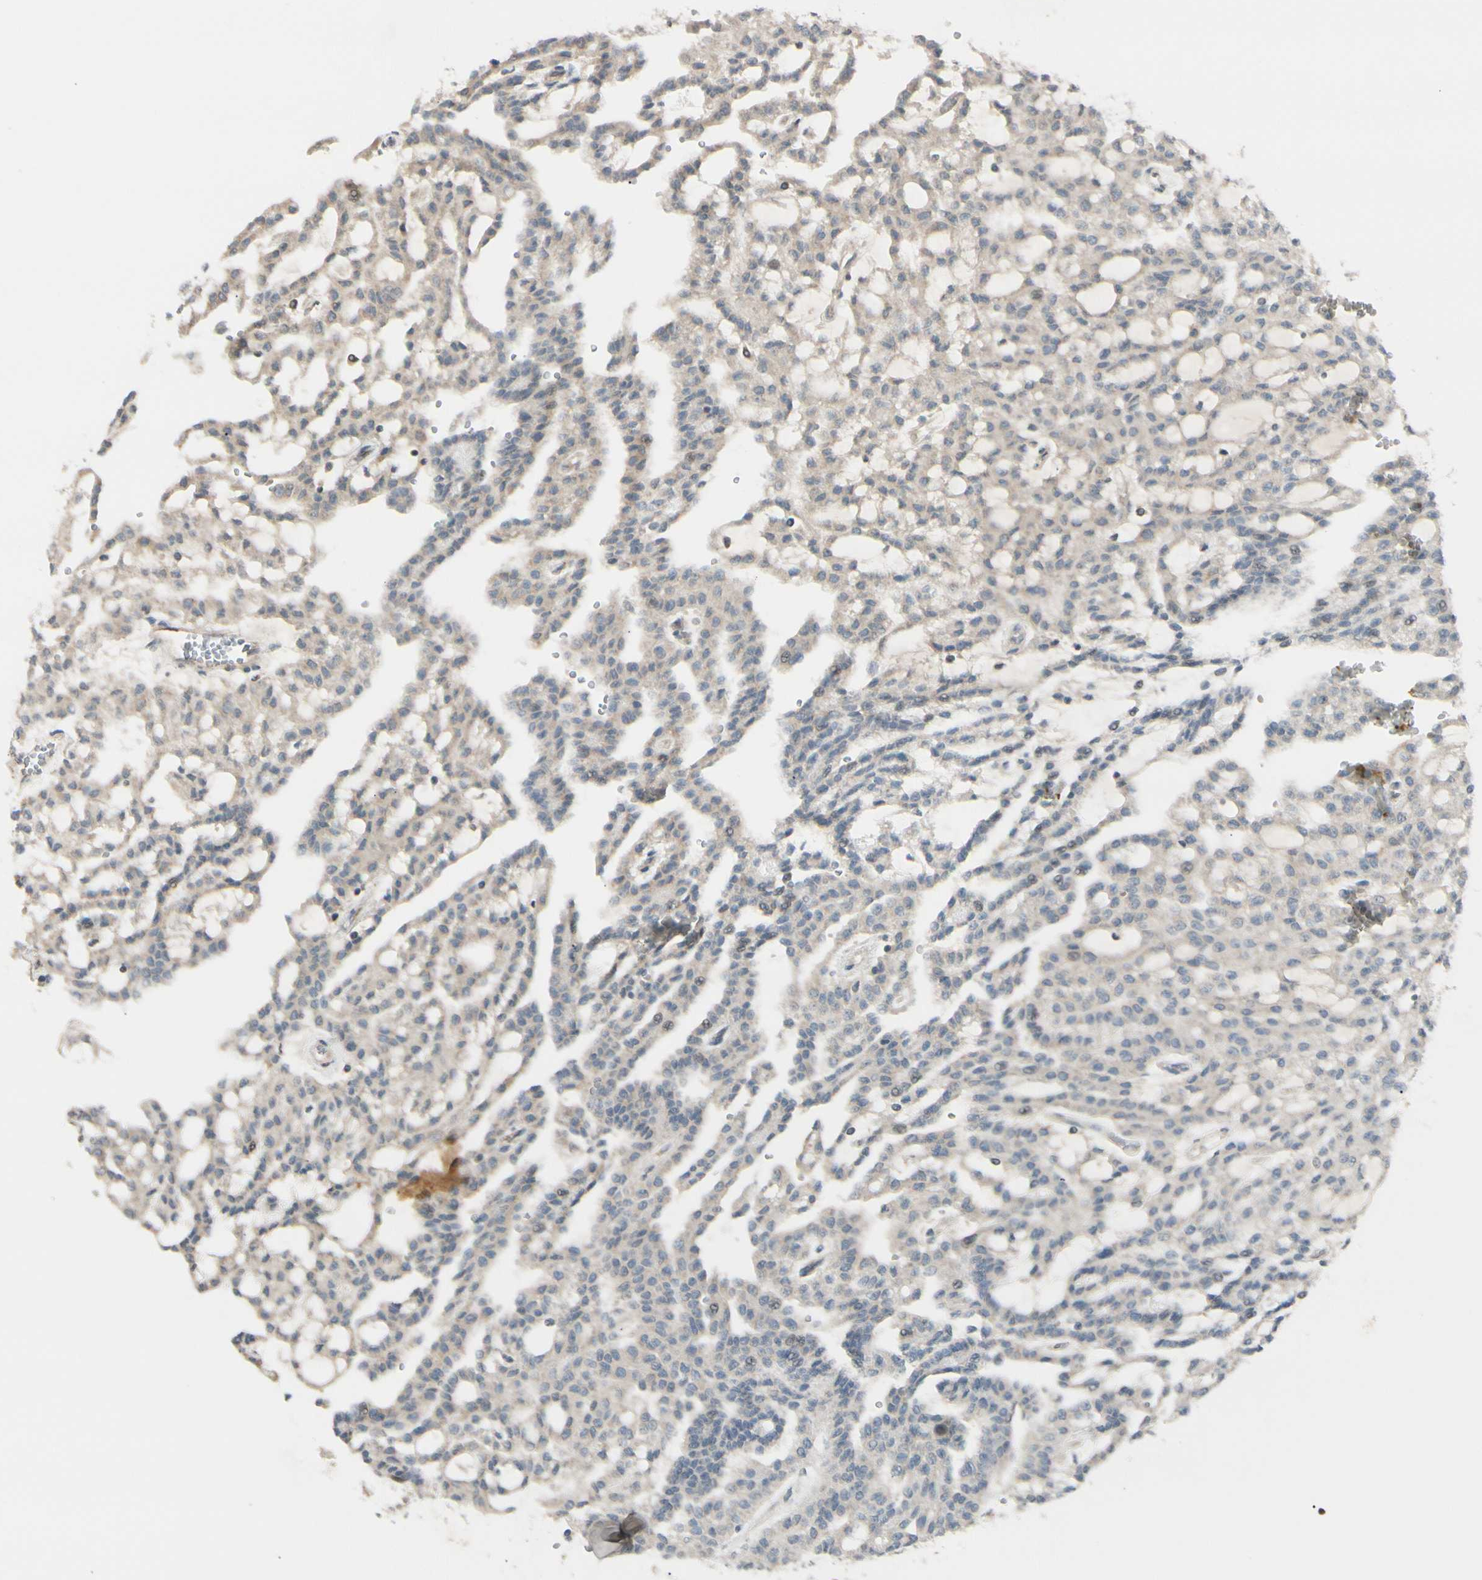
{"staining": {"intensity": "weak", "quantity": "25%-75%", "location": "cytoplasmic/membranous"}, "tissue": "renal cancer", "cell_type": "Tumor cells", "image_type": "cancer", "snomed": [{"axis": "morphology", "description": "Adenocarcinoma, NOS"}, {"axis": "topography", "description": "Kidney"}], "caption": "IHC staining of renal cancer (adenocarcinoma), which demonstrates low levels of weak cytoplasmic/membranous positivity in about 25%-75% of tumor cells indicating weak cytoplasmic/membranous protein positivity. The staining was performed using DAB (3,3'-diaminobenzidine) (brown) for protein detection and nuclei were counterstained in hematoxylin (blue).", "gene": "FGF10", "patient": {"sex": "male", "age": 63}}